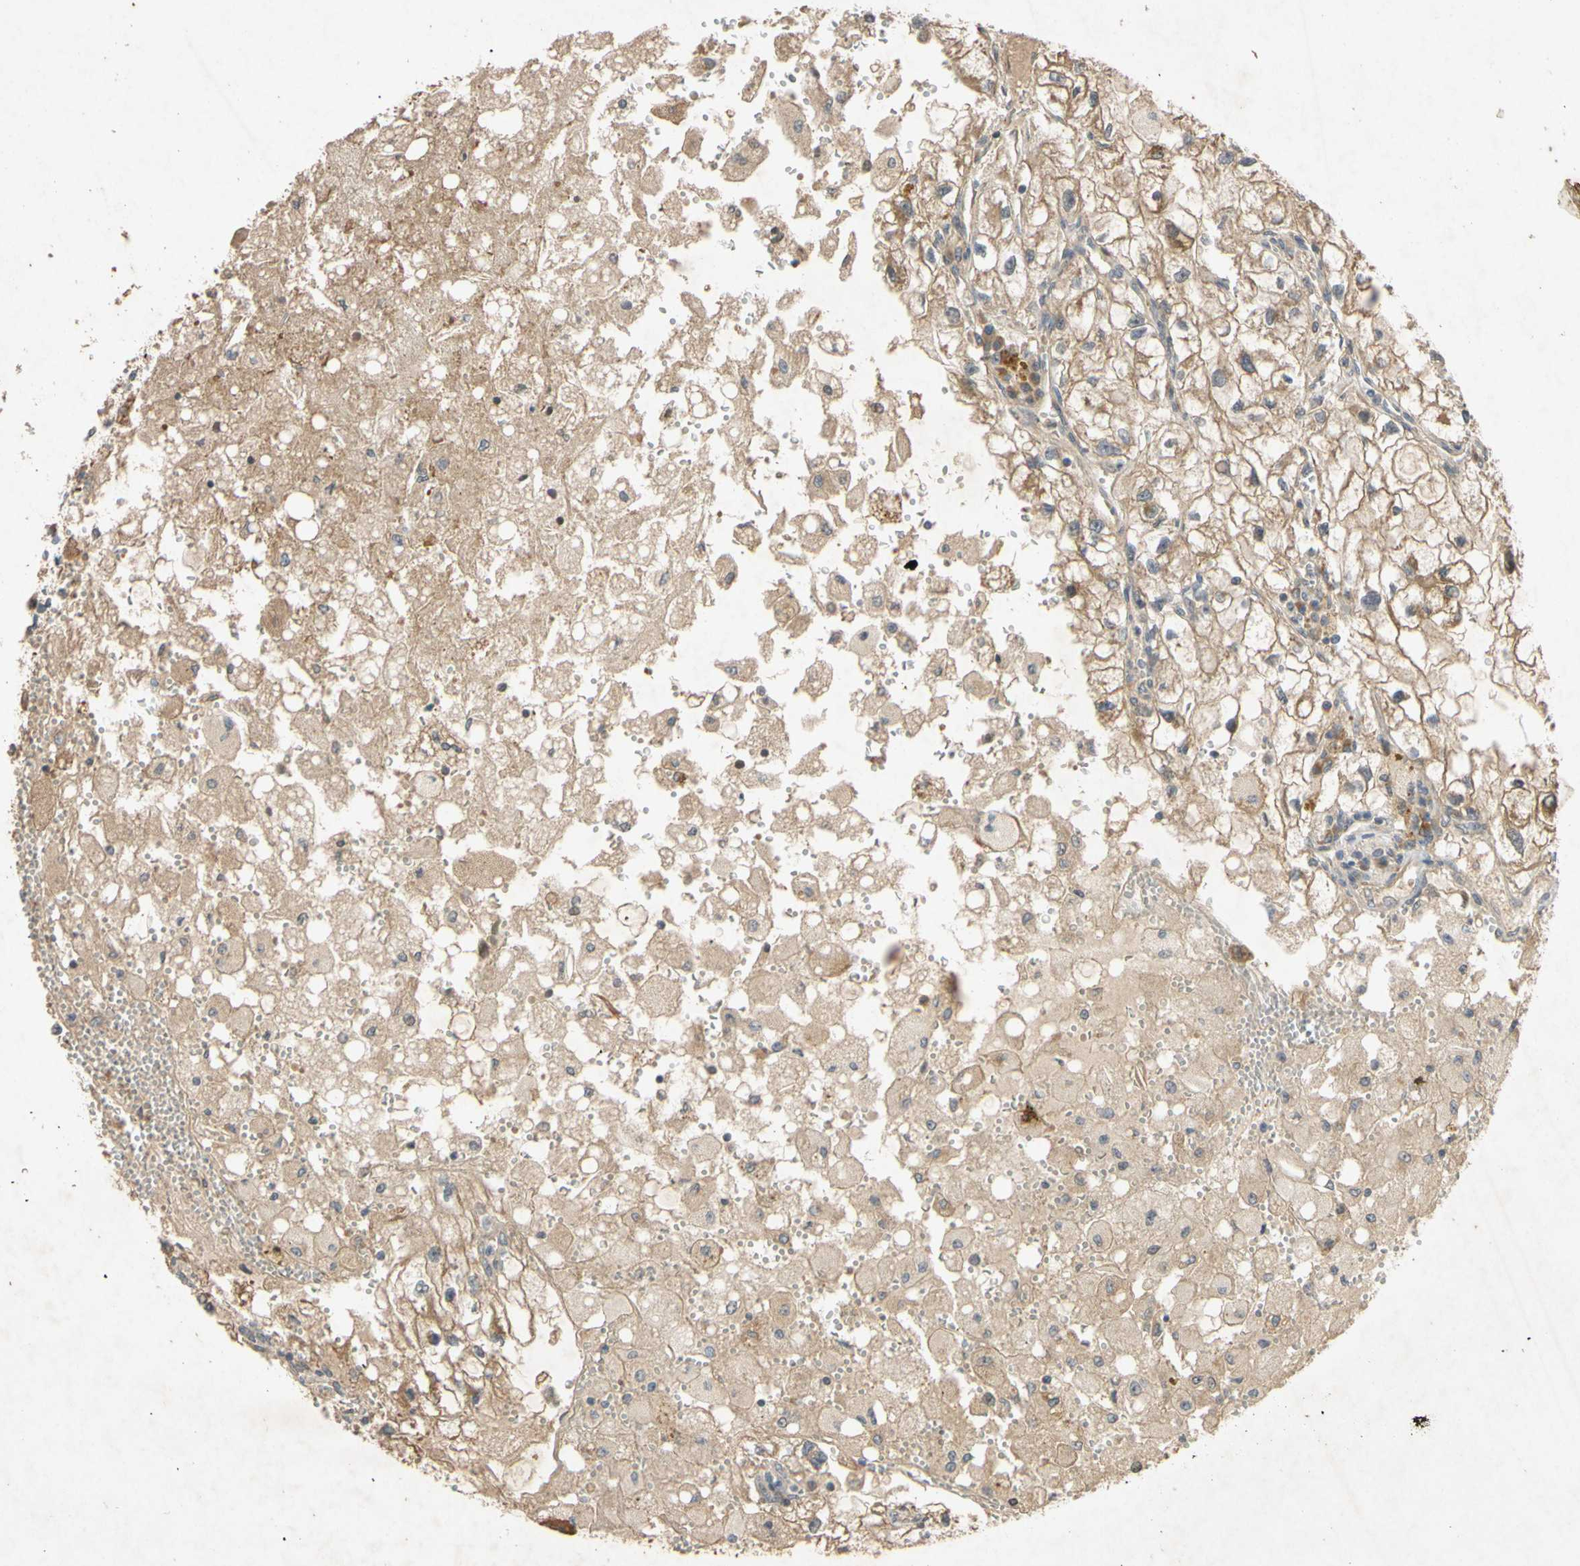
{"staining": {"intensity": "moderate", "quantity": ">75%", "location": "cytoplasmic/membranous"}, "tissue": "renal cancer", "cell_type": "Tumor cells", "image_type": "cancer", "snomed": [{"axis": "morphology", "description": "Adenocarcinoma, NOS"}, {"axis": "topography", "description": "Kidney"}], "caption": "The immunohistochemical stain shows moderate cytoplasmic/membranous expression in tumor cells of renal cancer (adenocarcinoma) tissue. Using DAB (3,3'-diaminobenzidine) (brown) and hematoxylin (blue) stains, captured at high magnification using brightfield microscopy.", "gene": "PARD6A", "patient": {"sex": "female", "age": 70}}